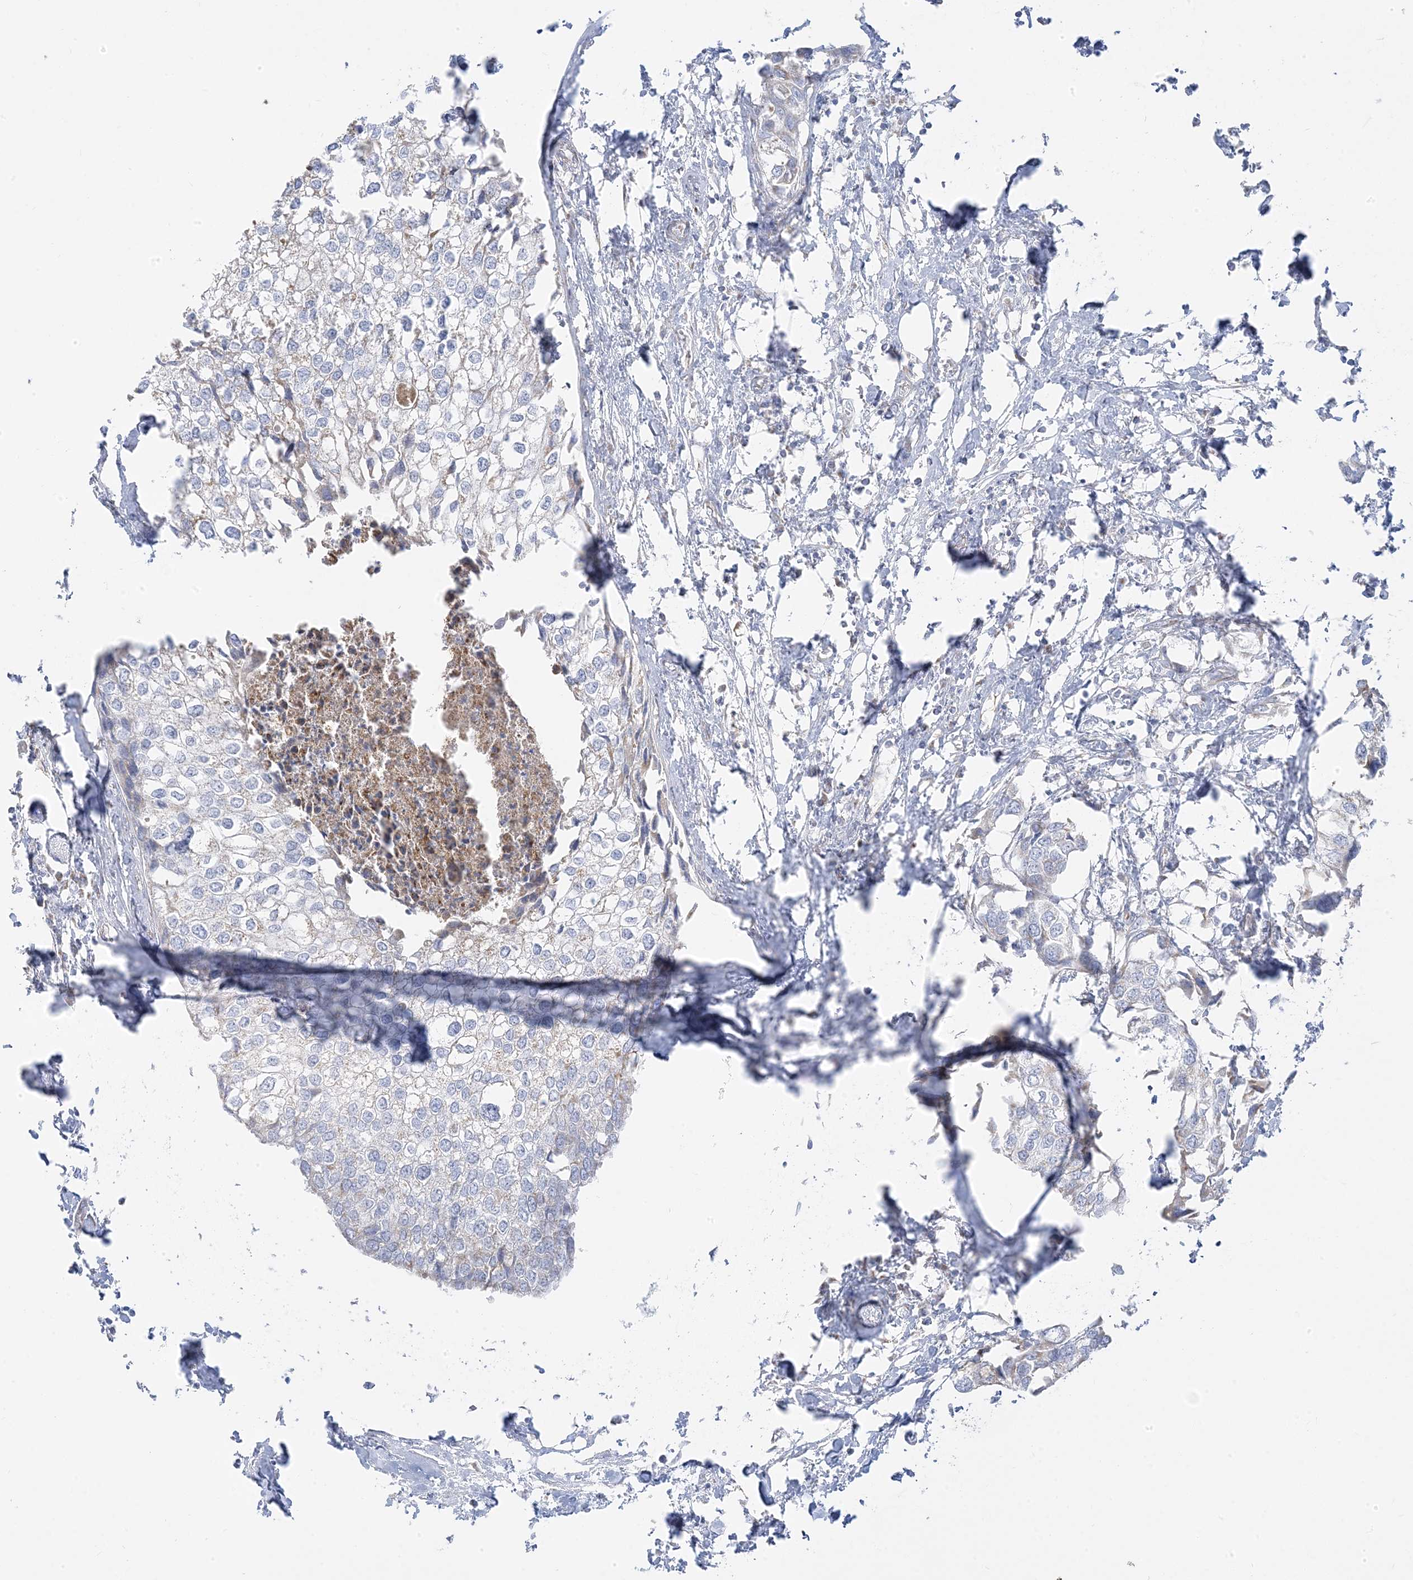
{"staining": {"intensity": "negative", "quantity": "none", "location": "none"}, "tissue": "urothelial cancer", "cell_type": "Tumor cells", "image_type": "cancer", "snomed": [{"axis": "morphology", "description": "Urothelial carcinoma, High grade"}, {"axis": "topography", "description": "Urinary bladder"}], "caption": "IHC image of neoplastic tissue: human high-grade urothelial carcinoma stained with DAB displays no significant protein positivity in tumor cells.", "gene": "PCCB", "patient": {"sex": "male", "age": 64}}